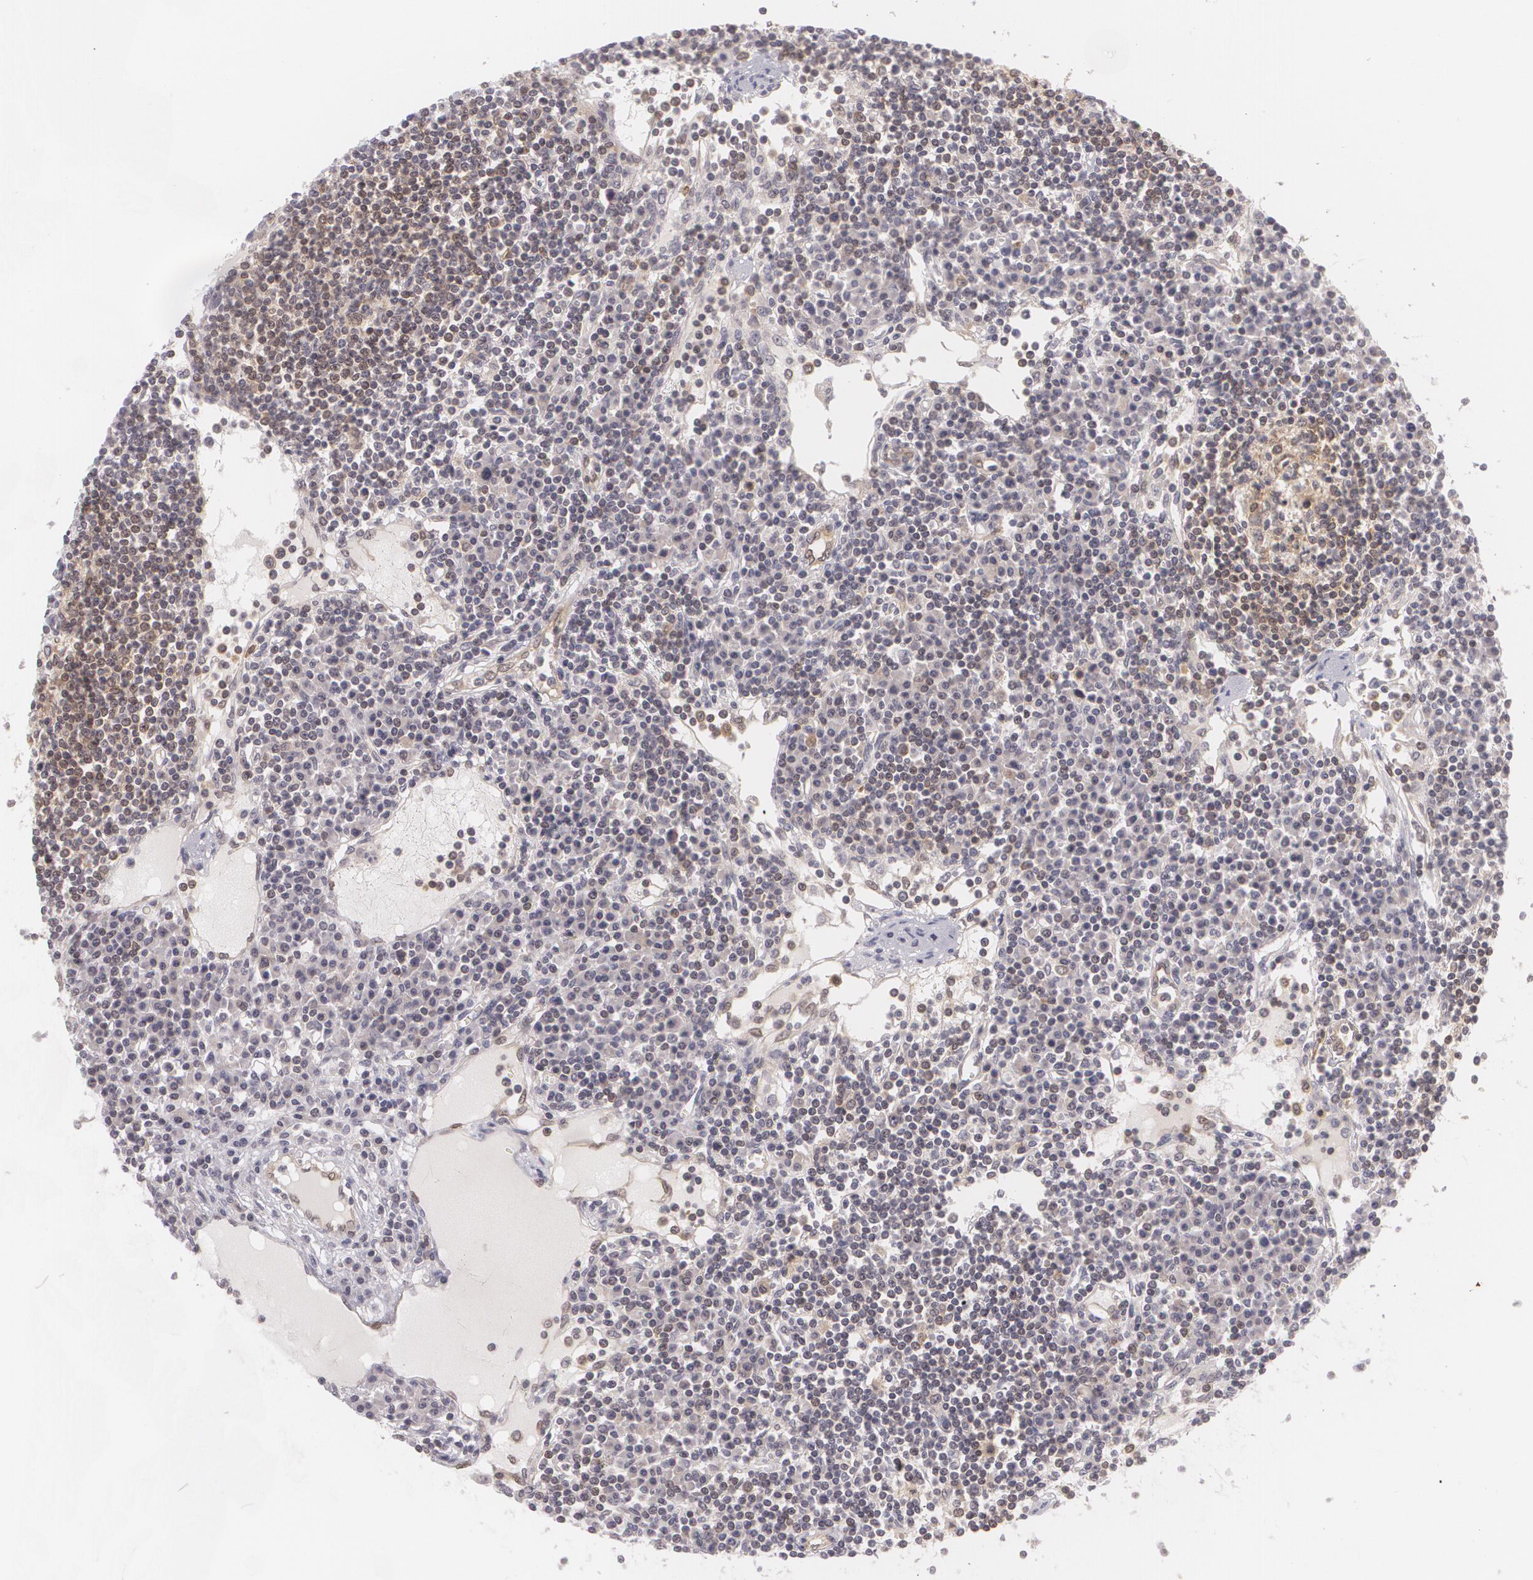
{"staining": {"intensity": "moderate", "quantity": ">75%", "location": "cytoplasmic/membranous"}, "tissue": "lymph node", "cell_type": "Non-germinal center cells", "image_type": "normal", "snomed": [{"axis": "morphology", "description": "Normal tissue, NOS"}, {"axis": "topography", "description": "Lymph node"}], "caption": "The histopathology image shows a brown stain indicating the presence of a protein in the cytoplasmic/membranous of non-germinal center cells in lymph node. The staining was performed using DAB (3,3'-diaminobenzidine), with brown indicating positive protein expression. Nuclei are stained blue with hematoxylin.", "gene": "BCL10", "patient": {"sex": "female", "age": 62}}